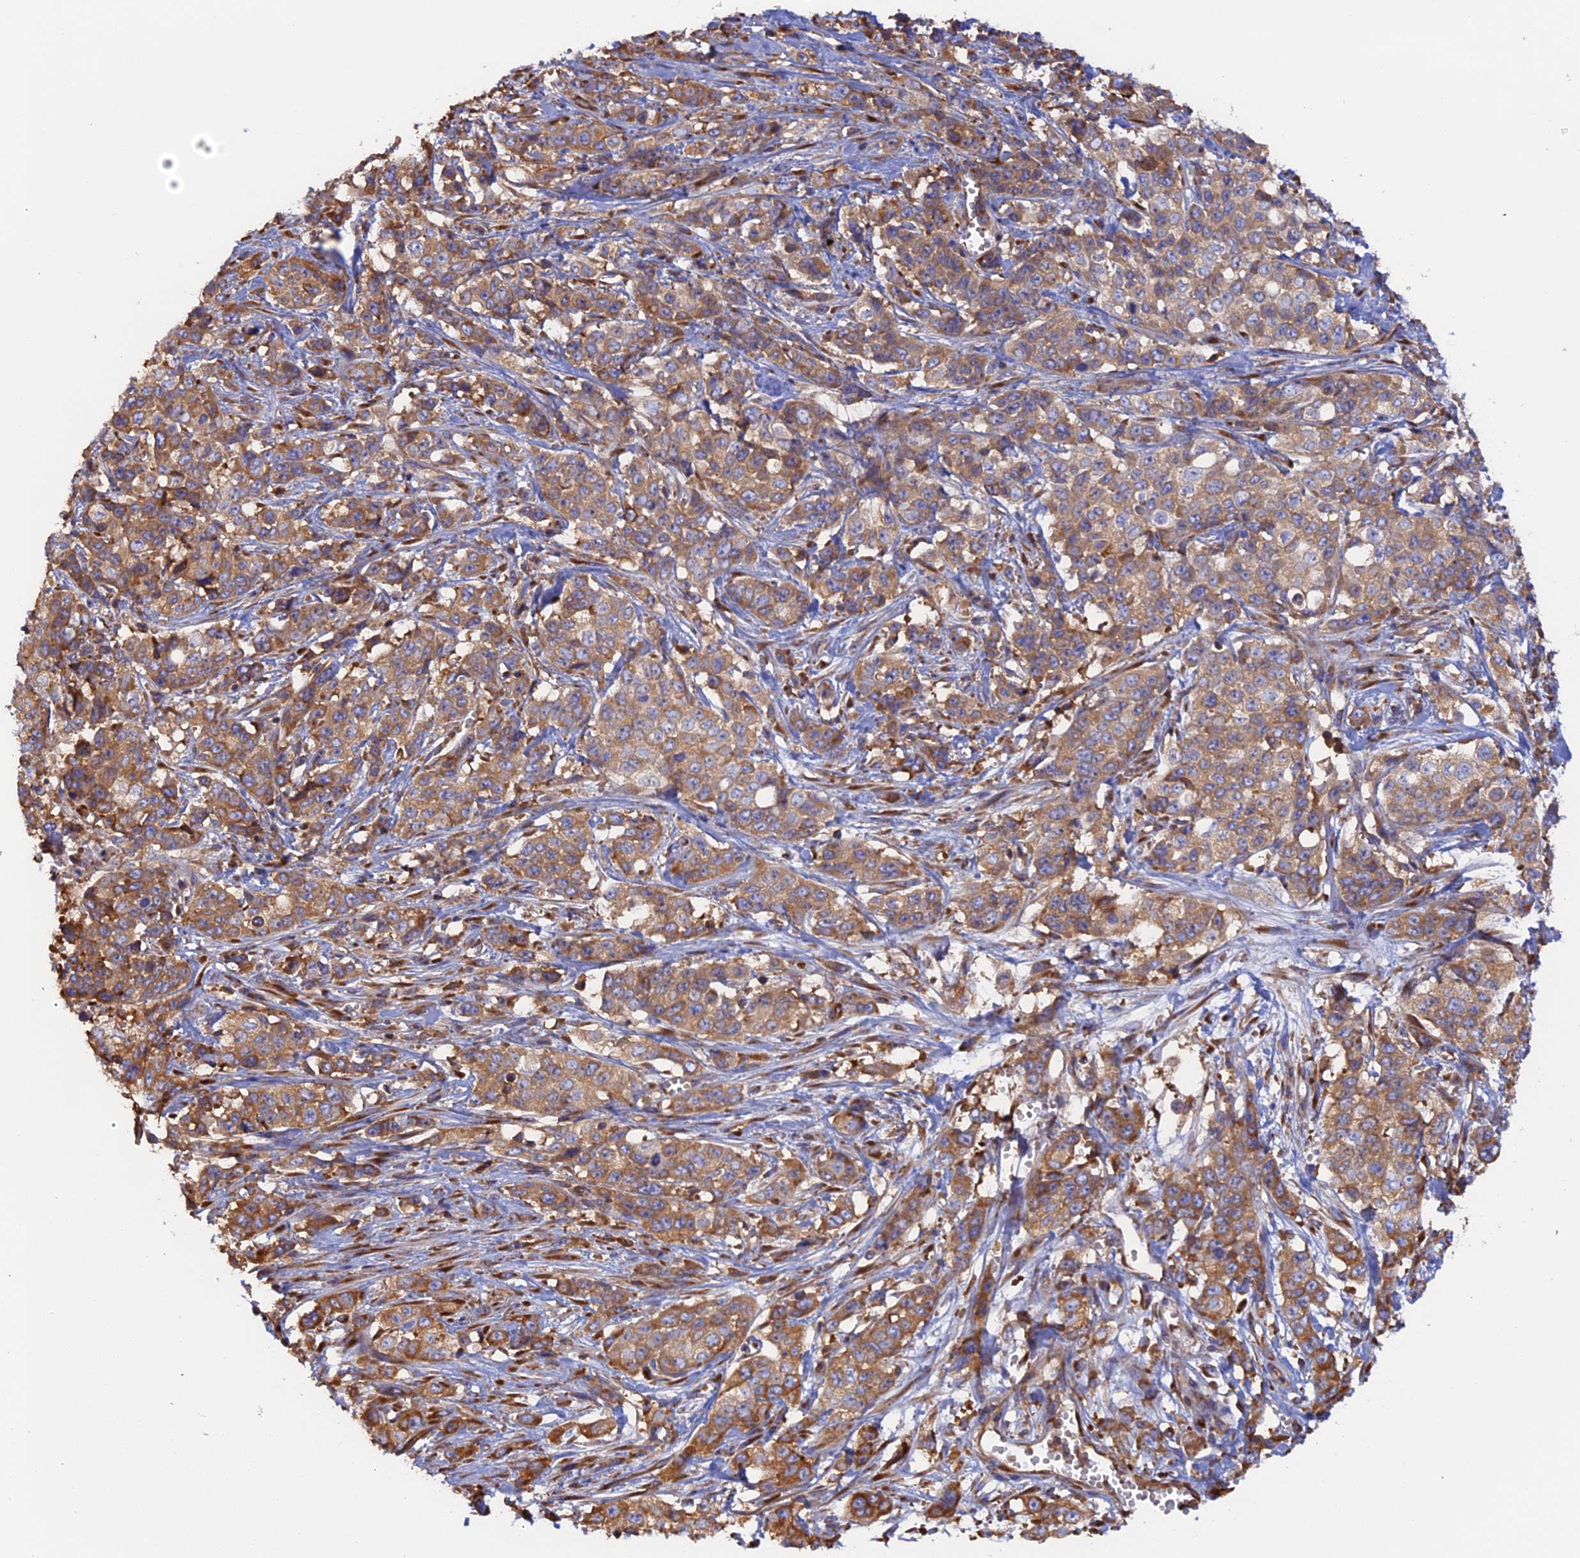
{"staining": {"intensity": "moderate", "quantity": ">75%", "location": "cytoplasmic/membranous"}, "tissue": "stomach cancer", "cell_type": "Tumor cells", "image_type": "cancer", "snomed": [{"axis": "morphology", "description": "Adenocarcinoma, NOS"}, {"axis": "topography", "description": "Stomach, upper"}], "caption": "Immunohistochemistry (IHC) micrograph of neoplastic tissue: stomach cancer stained using immunohistochemistry exhibits medium levels of moderate protein expression localized specifically in the cytoplasmic/membranous of tumor cells, appearing as a cytoplasmic/membranous brown color.", "gene": "GMIP", "patient": {"sex": "male", "age": 62}}